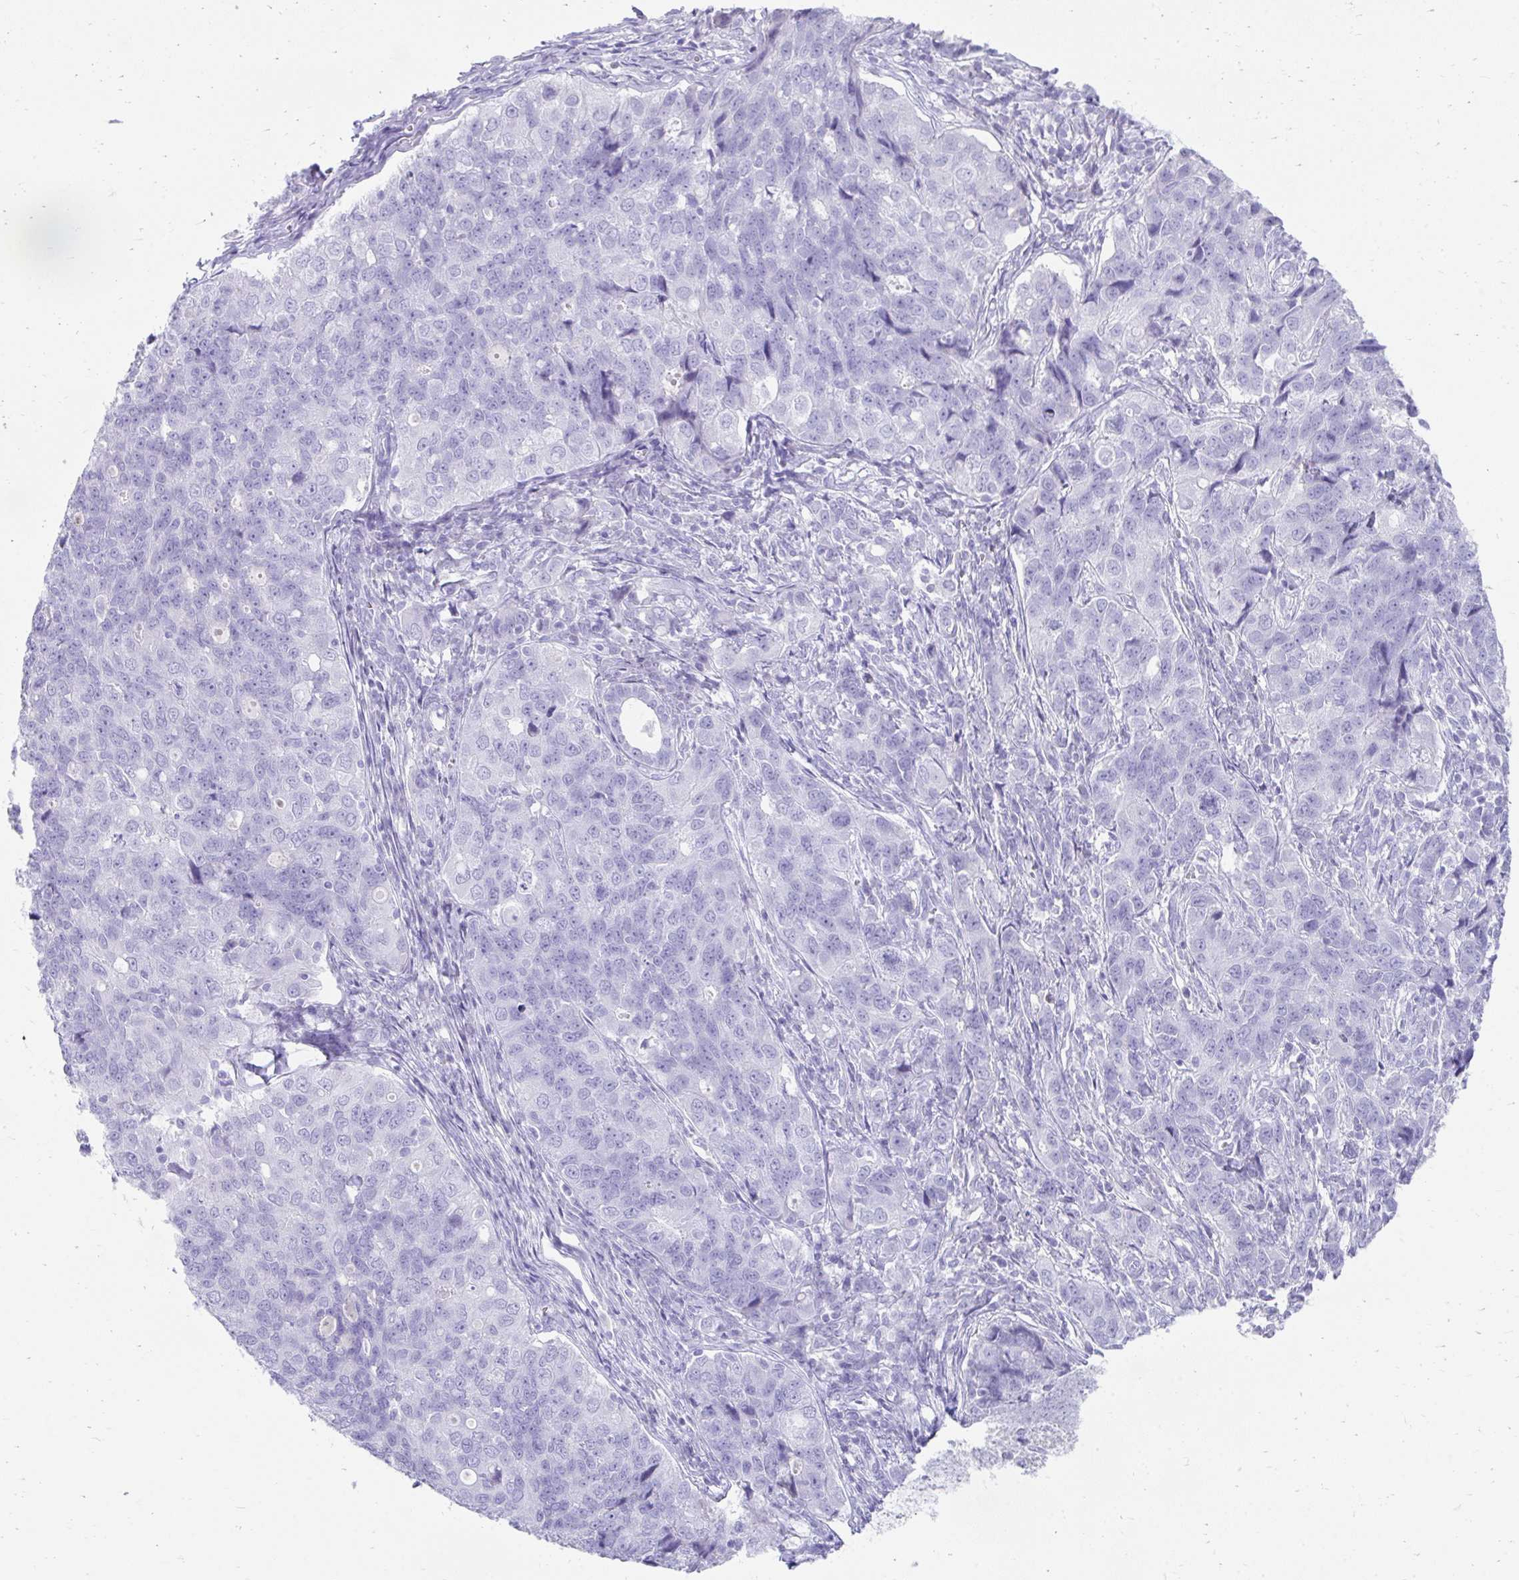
{"staining": {"intensity": "negative", "quantity": "none", "location": "none"}, "tissue": "endometrial cancer", "cell_type": "Tumor cells", "image_type": "cancer", "snomed": [{"axis": "morphology", "description": "Adenocarcinoma, NOS"}, {"axis": "topography", "description": "Endometrium"}], "caption": "High magnification brightfield microscopy of endometrial adenocarcinoma stained with DAB (brown) and counterstained with hematoxylin (blue): tumor cells show no significant staining.", "gene": "TNNT1", "patient": {"sex": "female", "age": 43}}